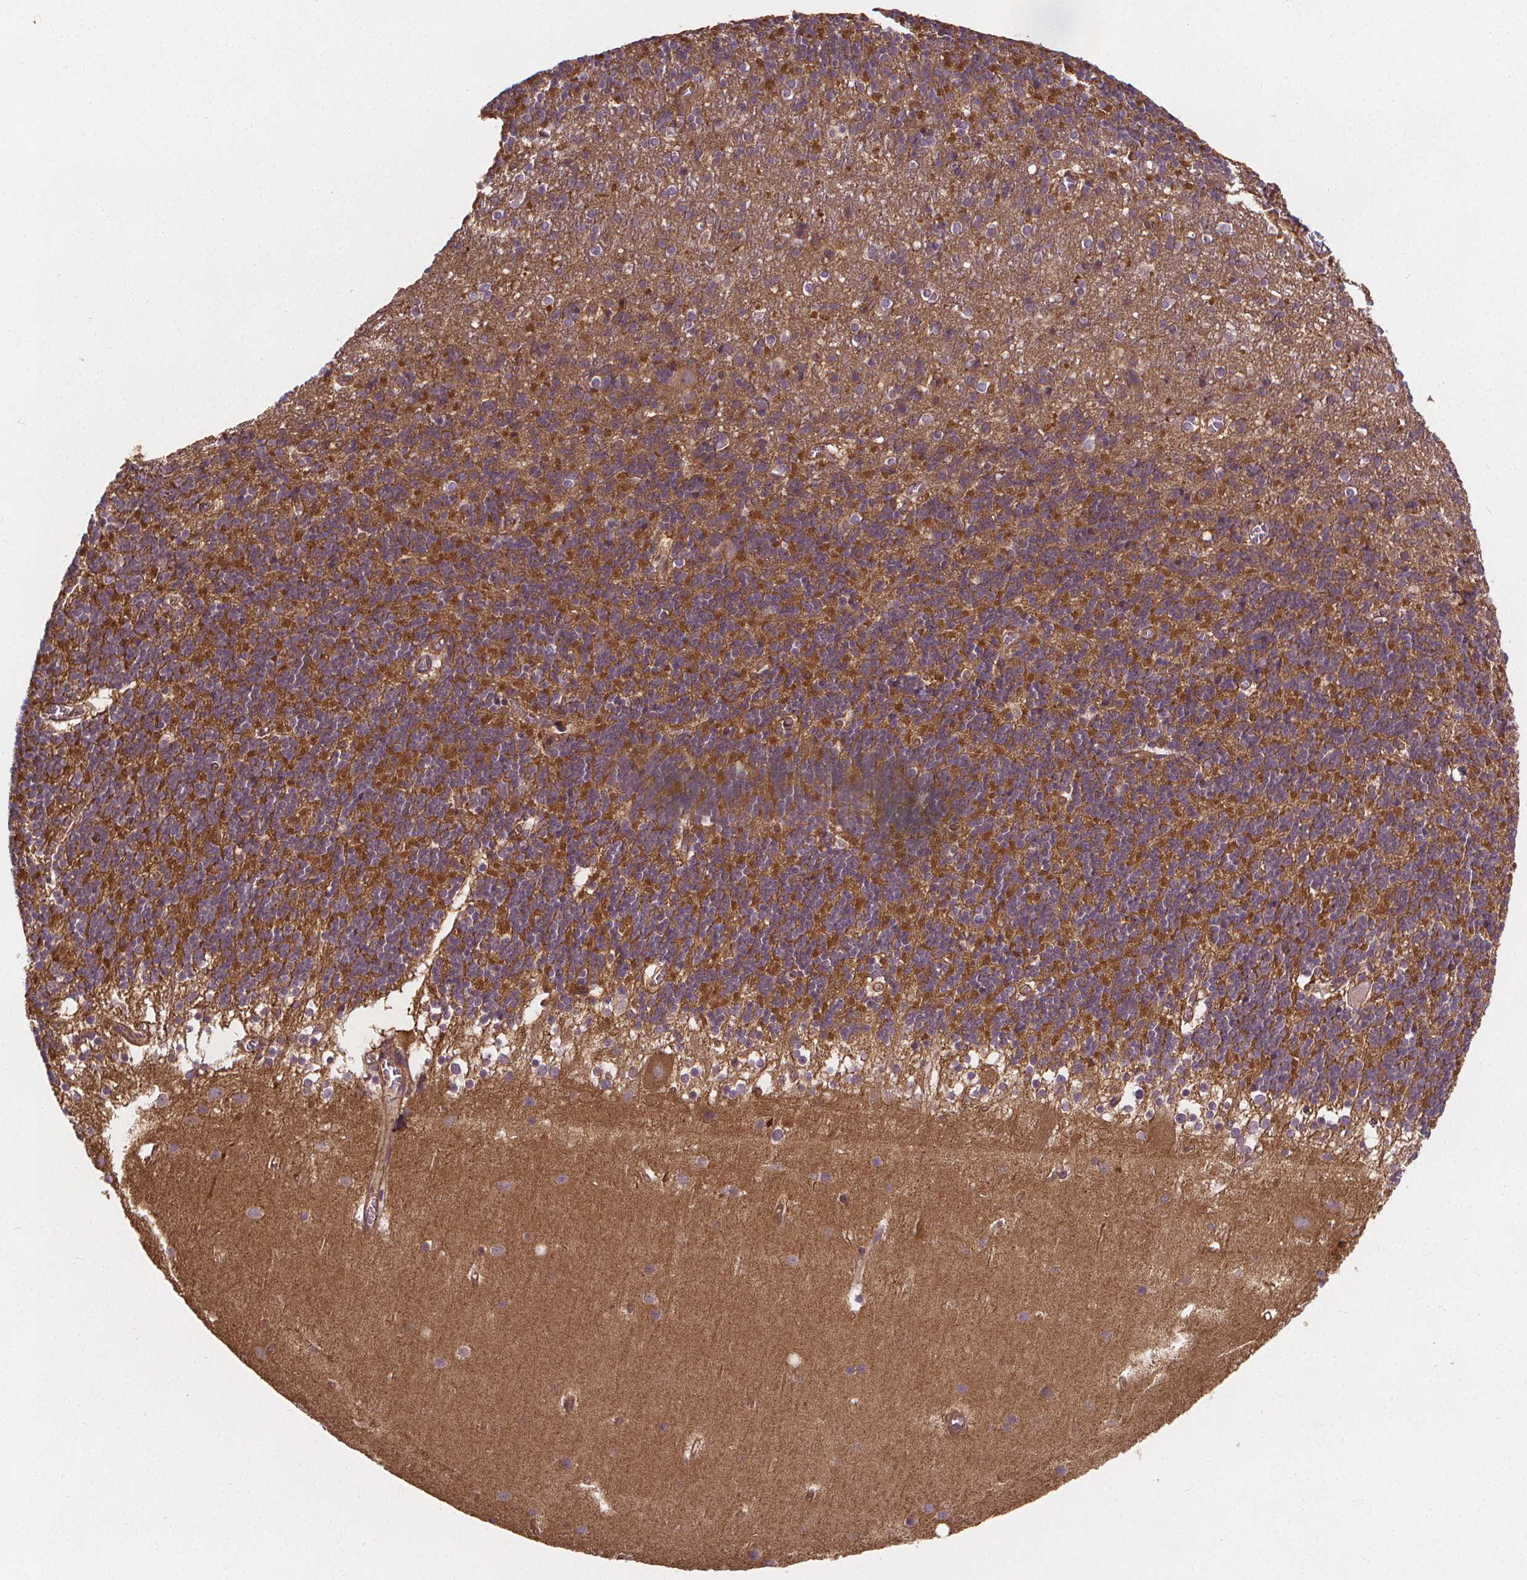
{"staining": {"intensity": "moderate", "quantity": ">75%", "location": "cytoplasmic/membranous"}, "tissue": "cerebellum", "cell_type": "Cells in granular layer", "image_type": "normal", "snomed": [{"axis": "morphology", "description": "Normal tissue, NOS"}, {"axis": "topography", "description": "Cerebellum"}], "caption": "Immunohistochemistry (IHC) (DAB) staining of benign human cerebellum displays moderate cytoplasmic/membranous protein expression in approximately >75% of cells in granular layer. (DAB IHC with brightfield microscopy, high magnification).", "gene": "CLINT1", "patient": {"sex": "male", "age": 70}}